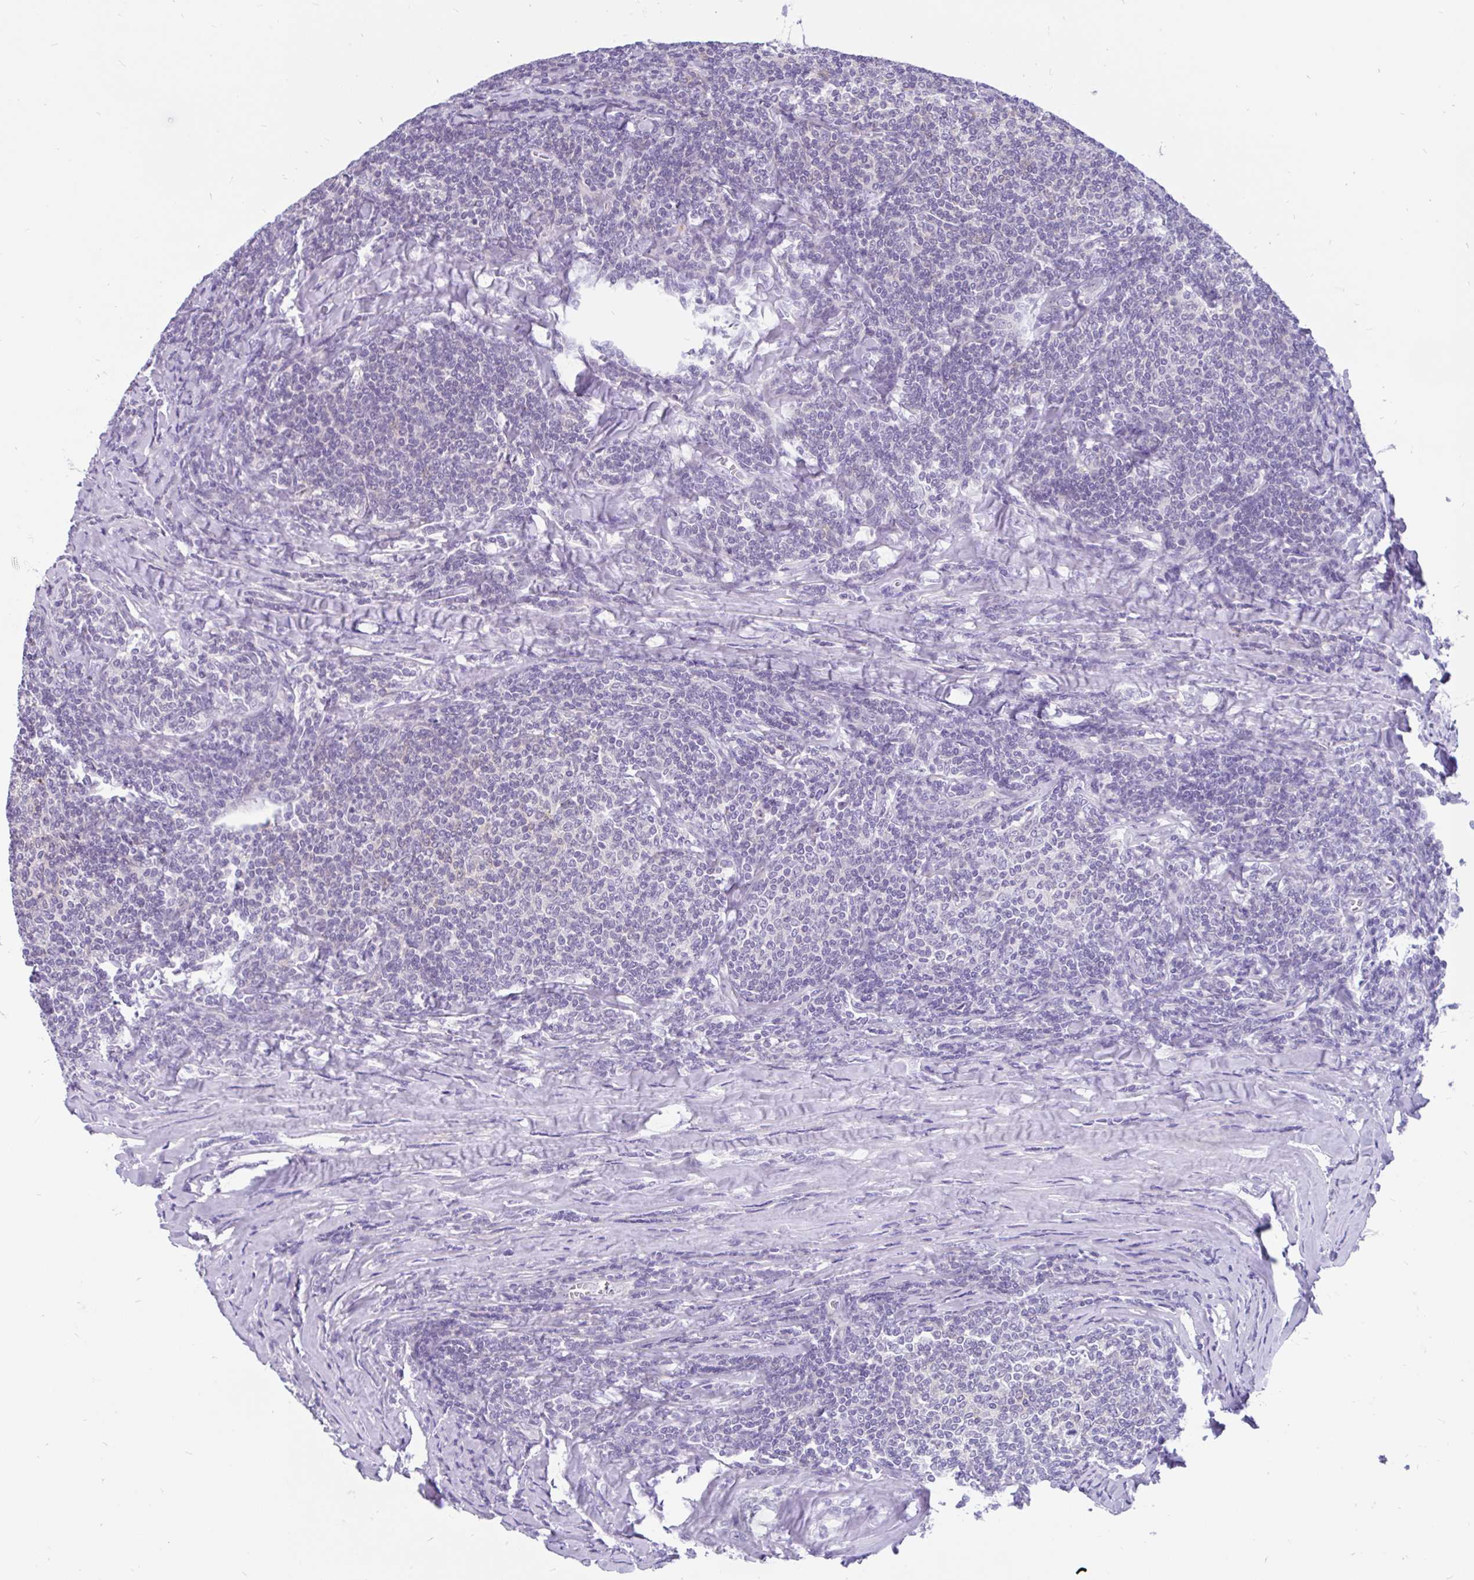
{"staining": {"intensity": "negative", "quantity": "none", "location": "none"}, "tissue": "lymphoma", "cell_type": "Tumor cells", "image_type": "cancer", "snomed": [{"axis": "morphology", "description": "Malignant lymphoma, non-Hodgkin's type, Low grade"}, {"axis": "topography", "description": "Lymph node"}], "caption": "IHC histopathology image of human low-grade malignant lymphoma, non-Hodgkin's type stained for a protein (brown), which displays no positivity in tumor cells.", "gene": "KIAA2013", "patient": {"sex": "male", "age": 52}}